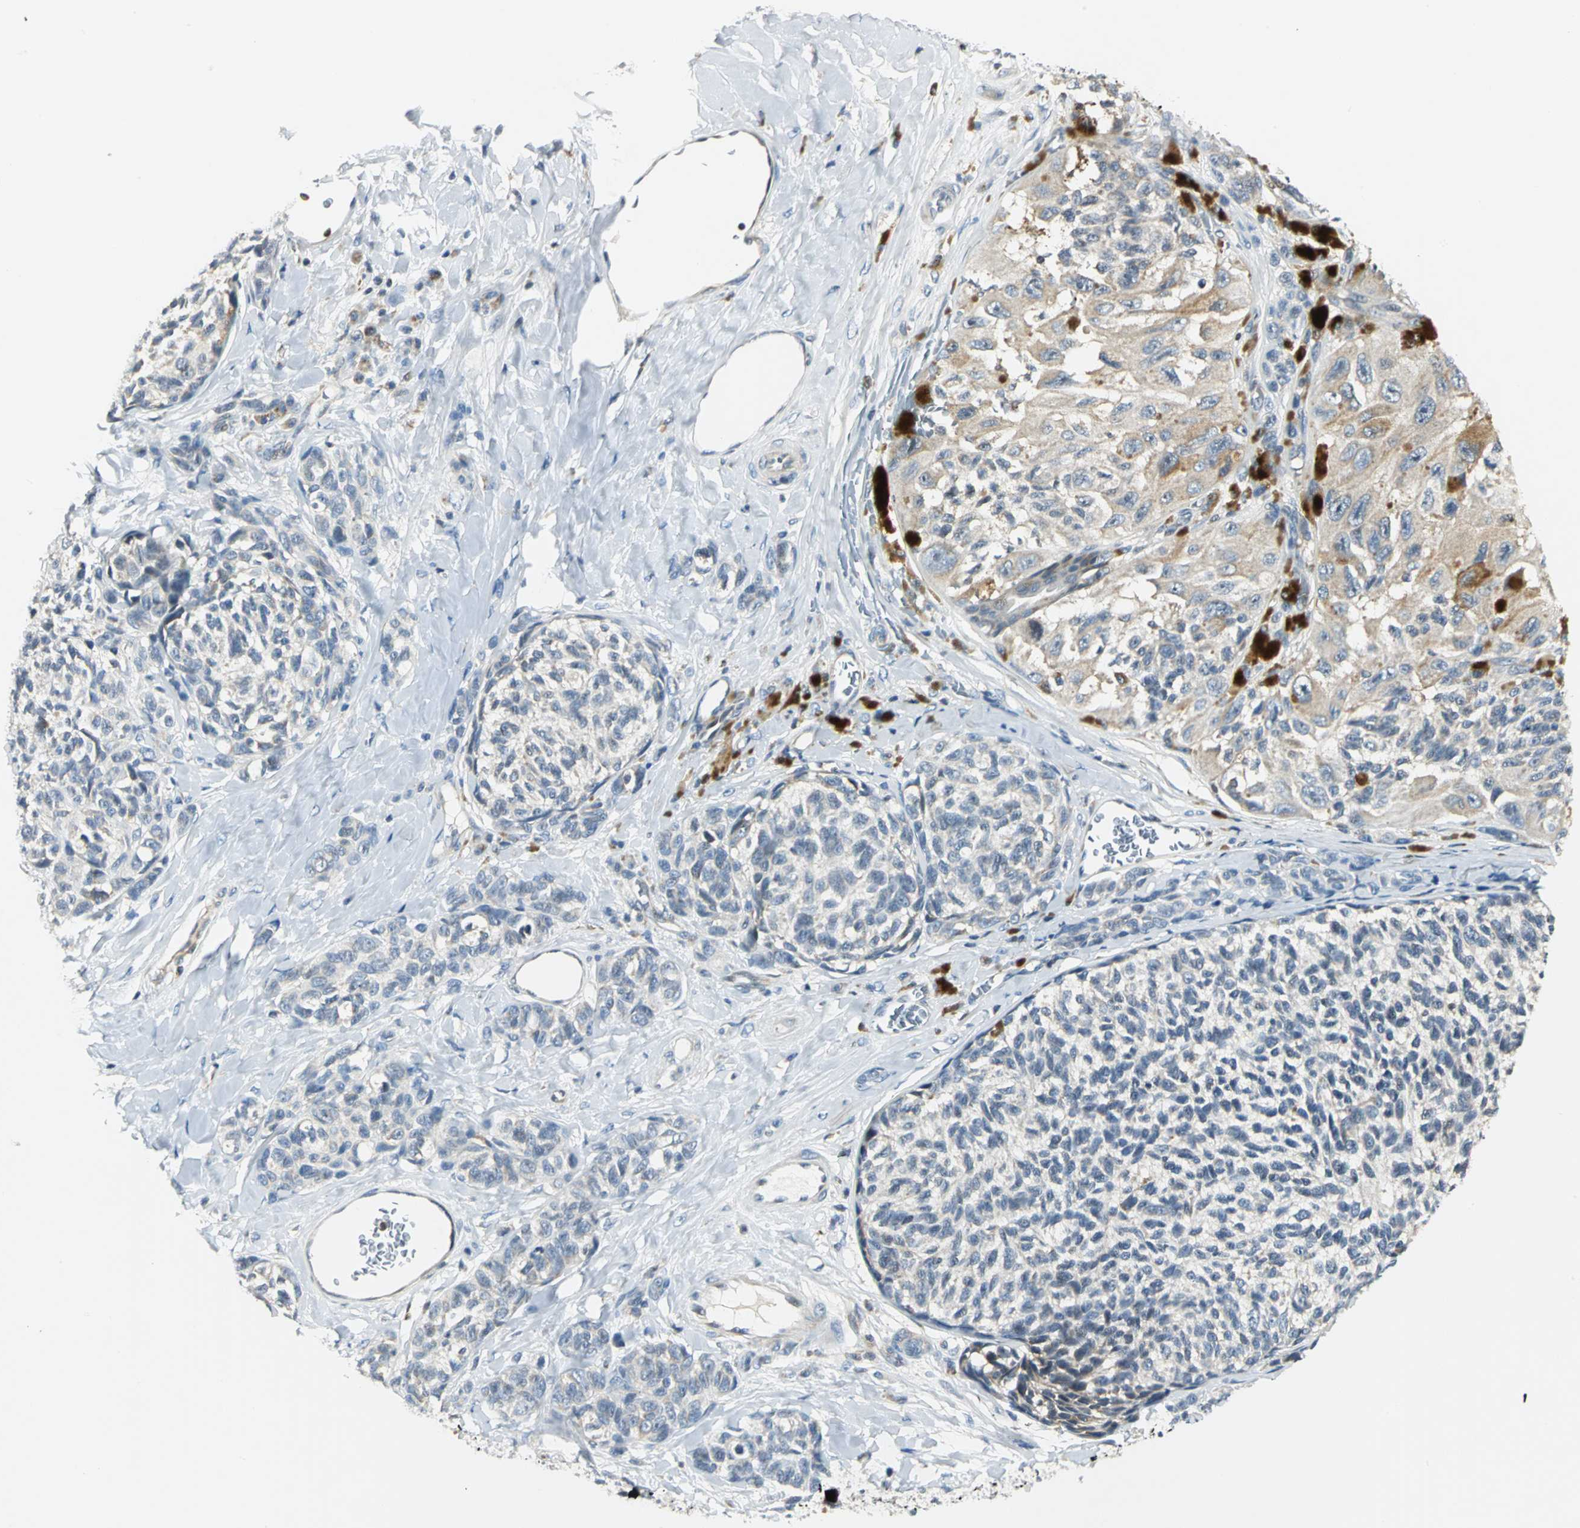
{"staining": {"intensity": "moderate", "quantity": "25%-75%", "location": "cytoplasmic/membranous"}, "tissue": "melanoma", "cell_type": "Tumor cells", "image_type": "cancer", "snomed": [{"axis": "morphology", "description": "Malignant melanoma, NOS"}, {"axis": "topography", "description": "Skin"}], "caption": "About 25%-75% of tumor cells in melanoma exhibit moderate cytoplasmic/membranous protein expression as visualized by brown immunohistochemical staining.", "gene": "USP40", "patient": {"sex": "female", "age": 73}}